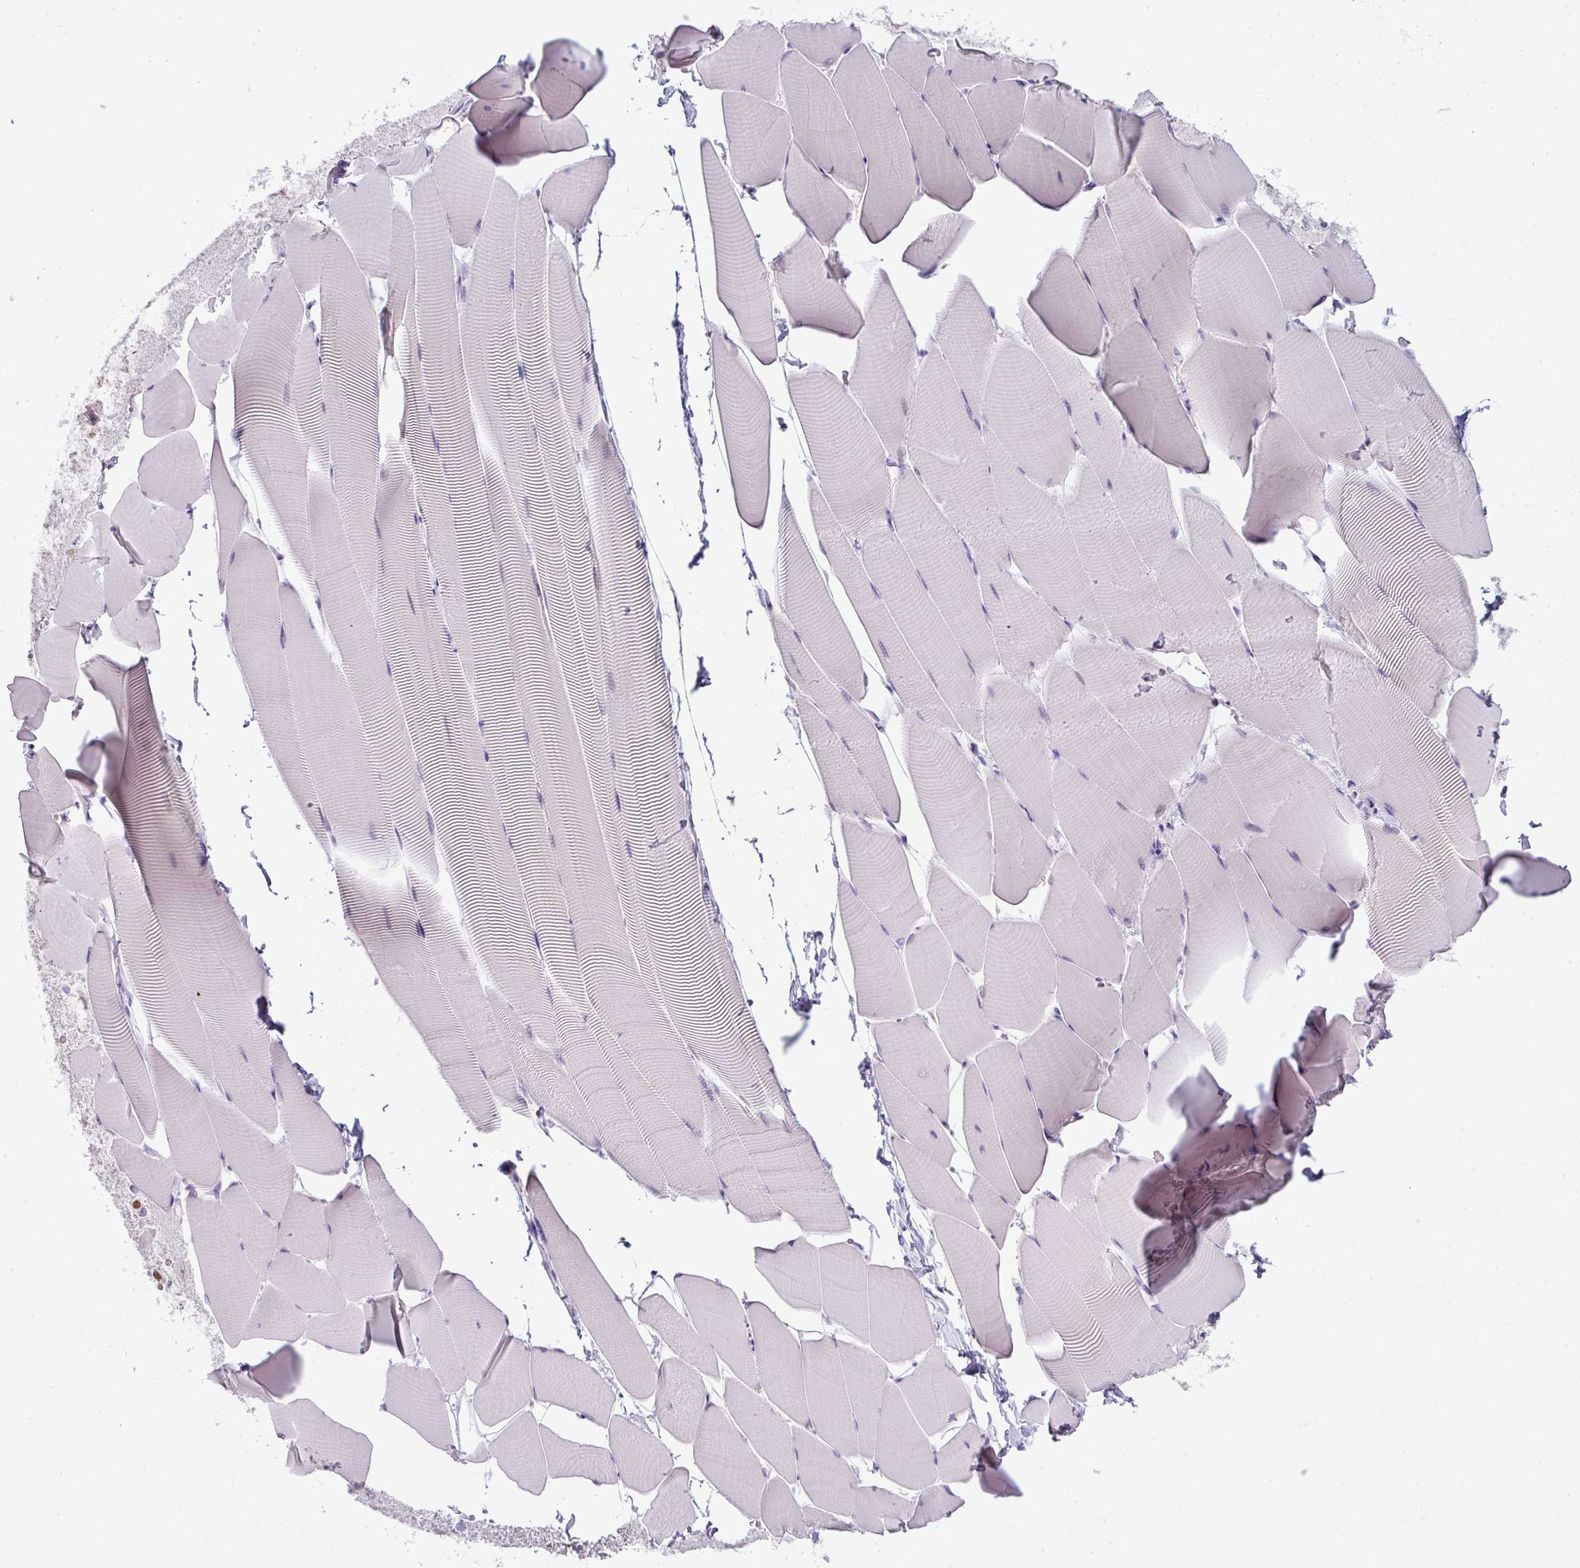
{"staining": {"intensity": "negative", "quantity": "none", "location": "none"}, "tissue": "skeletal muscle", "cell_type": "Myocytes", "image_type": "normal", "snomed": [{"axis": "morphology", "description": "Normal tissue, NOS"}, {"axis": "topography", "description": "Skeletal muscle"}], "caption": "Human skeletal muscle stained for a protein using IHC exhibits no expression in myocytes.", "gene": "GCG", "patient": {"sex": "male", "age": 25}}